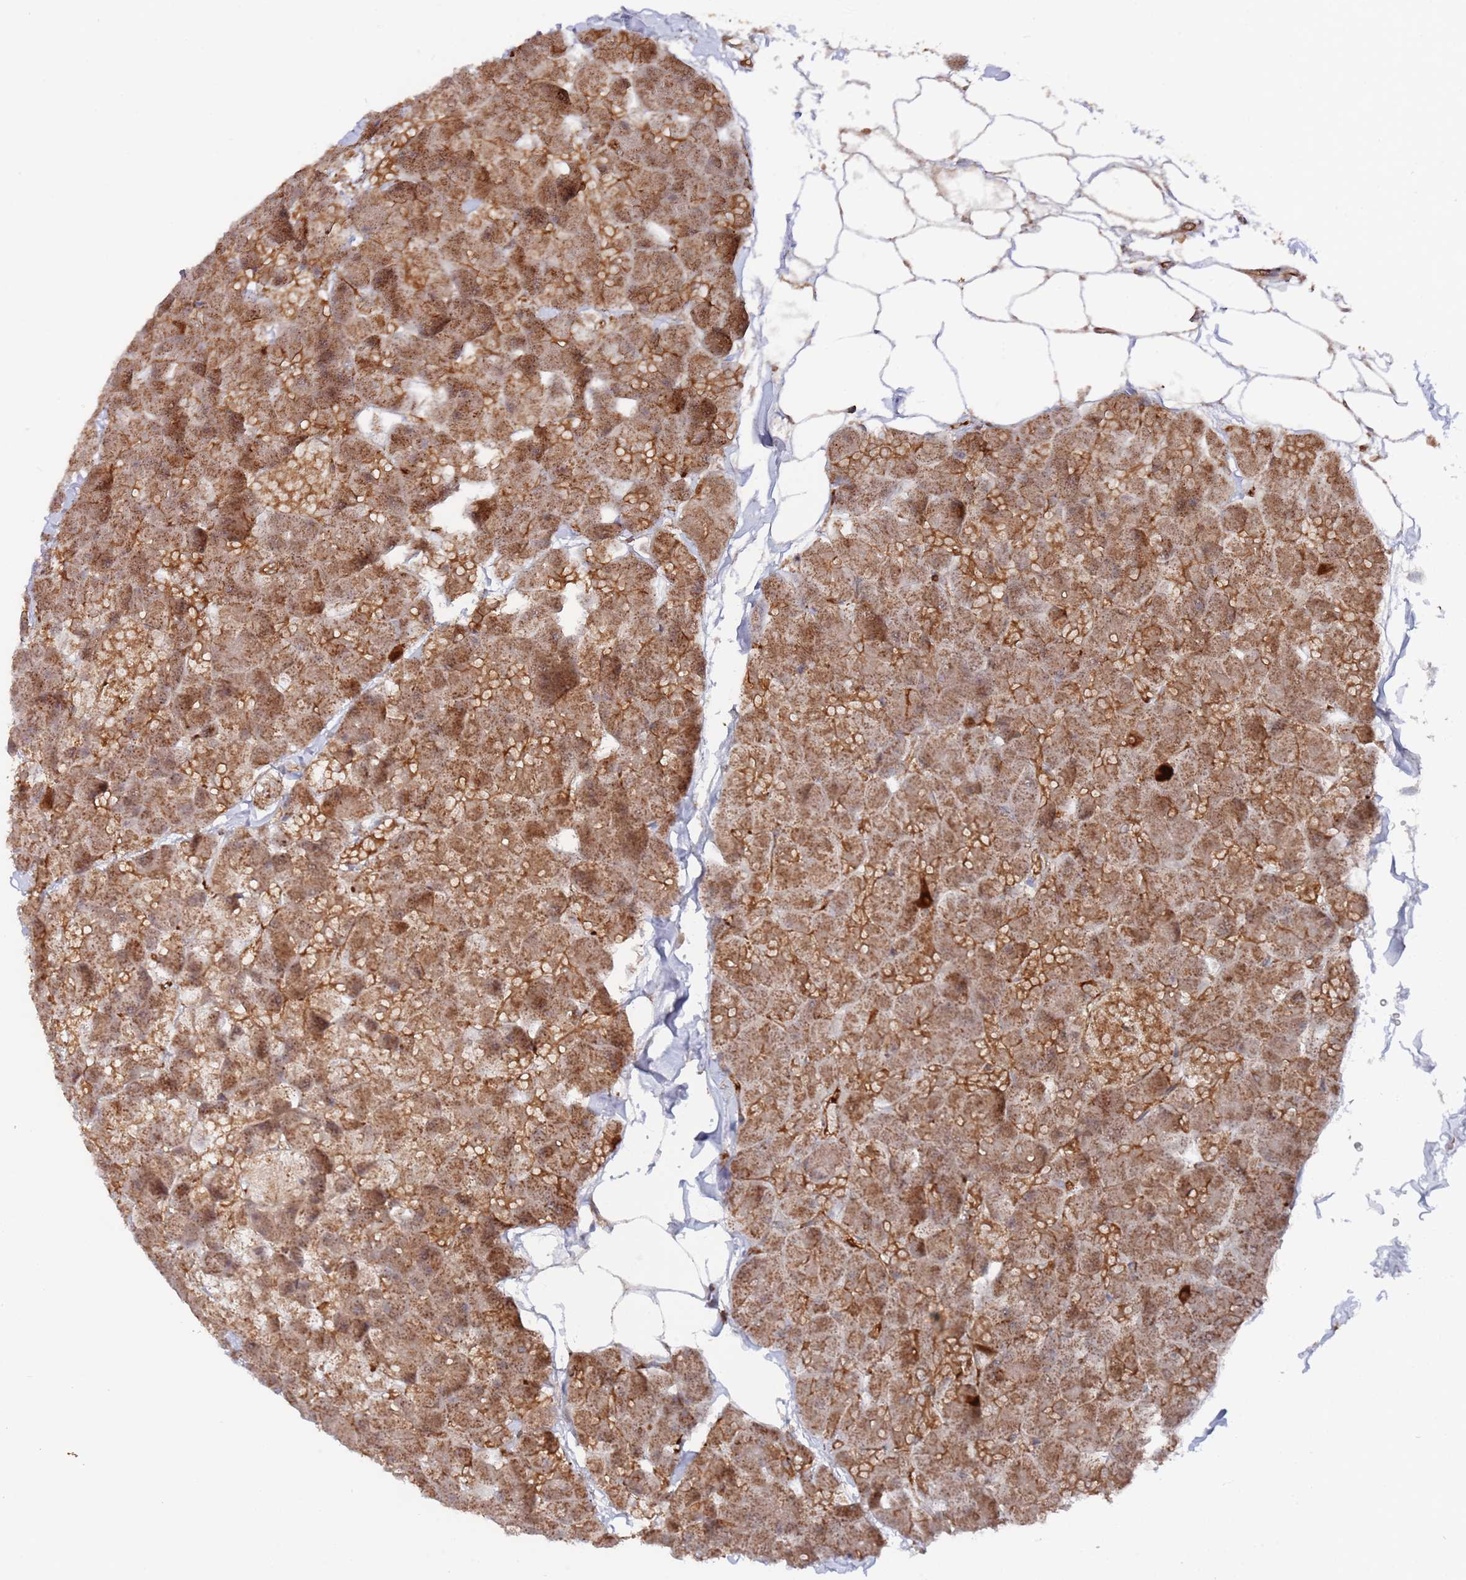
{"staining": {"intensity": "moderate", "quantity": ">75%", "location": "cytoplasmic/membranous"}, "tissue": "pancreas", "cell_type": "Exocrine glandular cells", "image_type": "normal", "snomed": [{"axis": "morphology", "description": "Normal tissue, NOS"}, {"axis": "topography", "description": "Pancreas"}], "caption": "The image shows immunohistochemical staining of benign pancreas. There is moderate cytoplasmic/membranous positivity is present in approximately >75% of exocrine glandular cells. (brown staining indicates protein expression, while blue staining denotes nuclei).", "gene": "DDX60", "patient": {"sex": "male", "age": 35}}